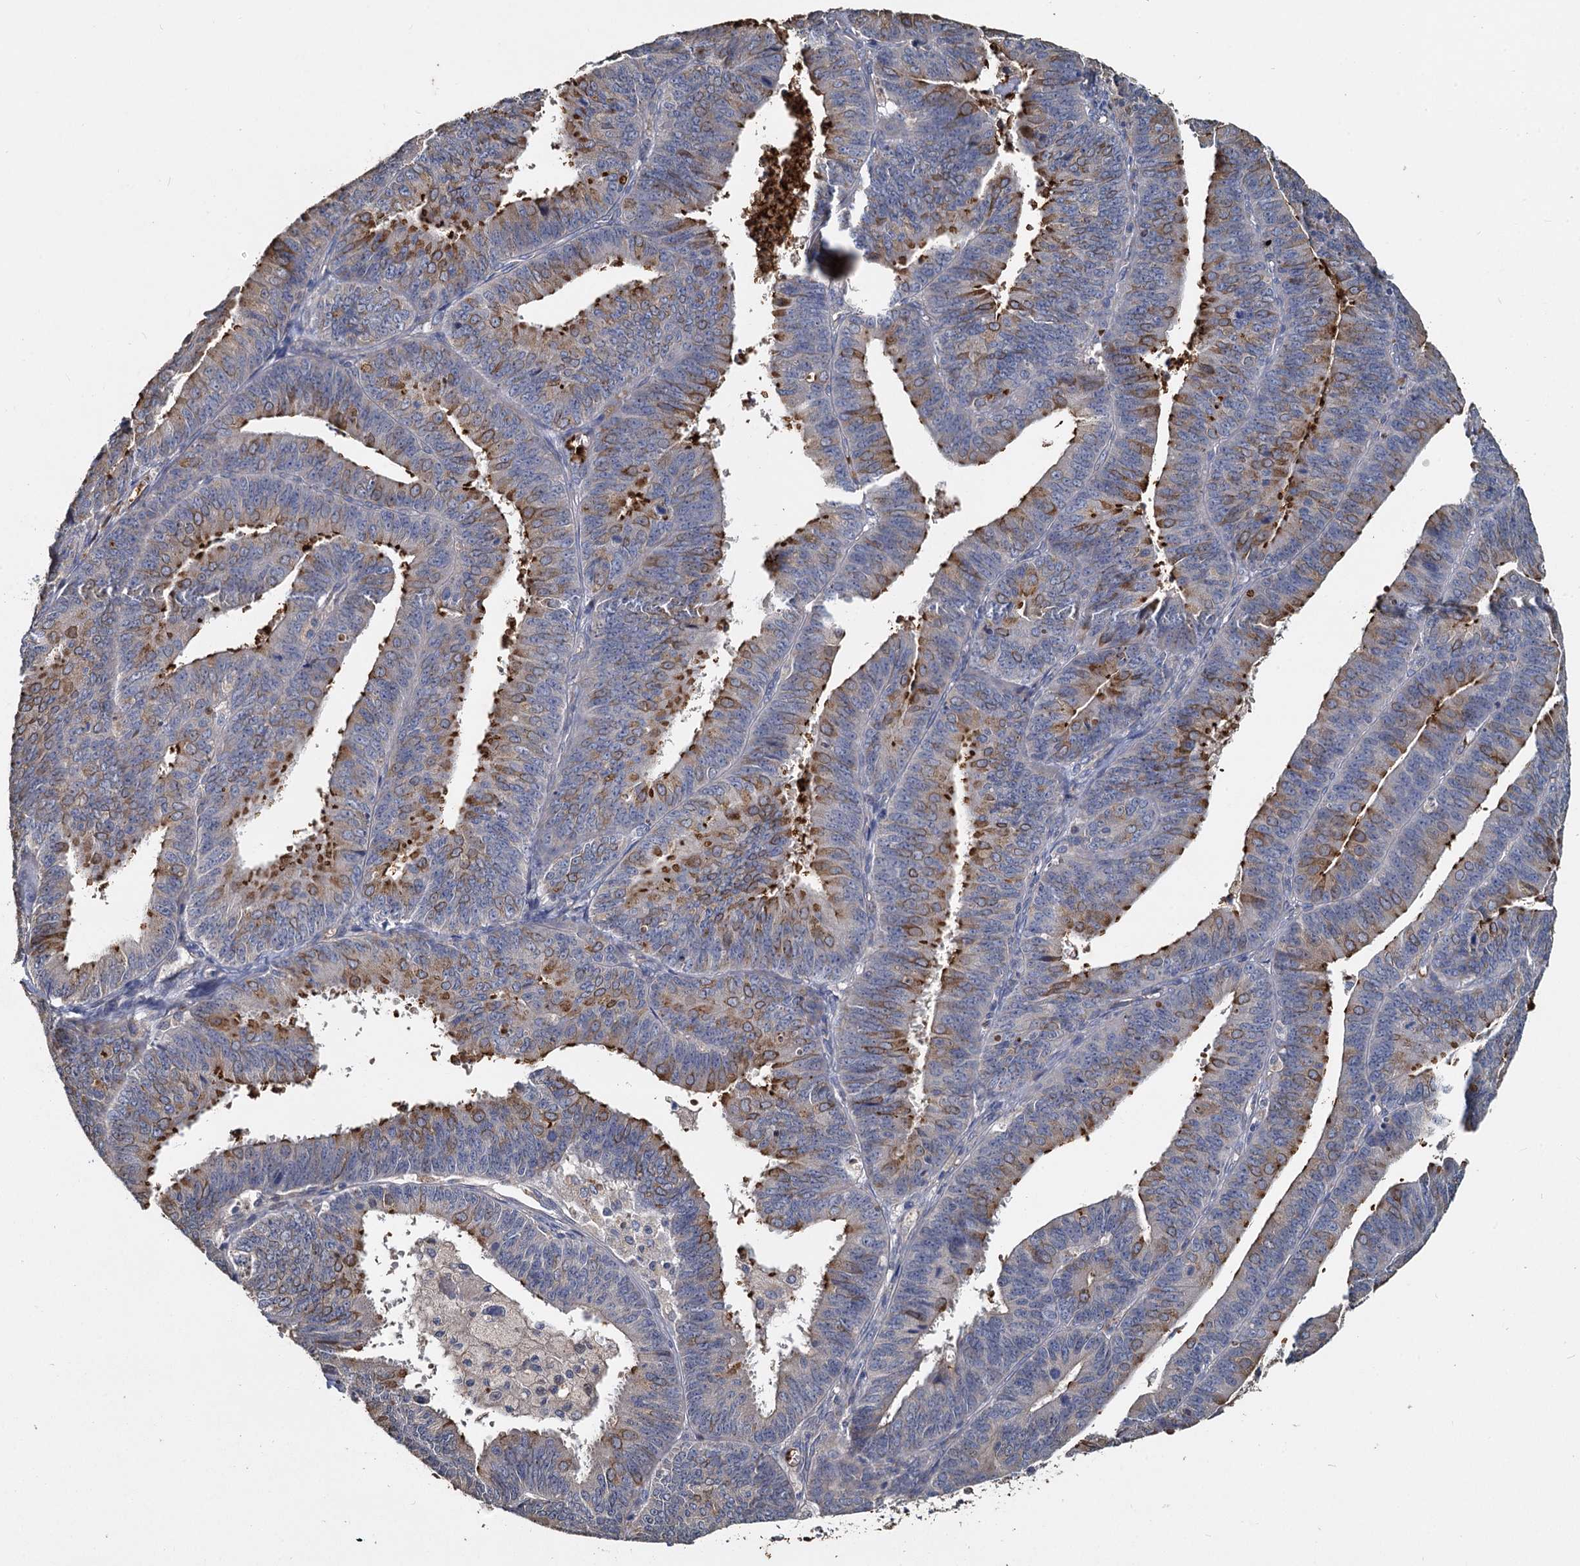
{"staining": {"intensity": "moderate", "quantity": "25%-75%", "location": "cytoplasmic/membranous"}, "tissue": "endometrial cancer", "cell_type": "Tumor cells", "image_type": "cancer", "snomed": [{"axis": "morphology", "description": "Adenocarcinoma, NOS"}, {"axis": "topography", "description": "Endometrium"}], "caption": "Immunohistochemical staining of human endometrial cancer (adenocarcinoma) displays medium levels of moderate cytoplasmic/membranous protein positivity in about 25%-75% of tumor cells.", "gene": "TCTN2", "patient": {"sex": "female", "age": 73}}